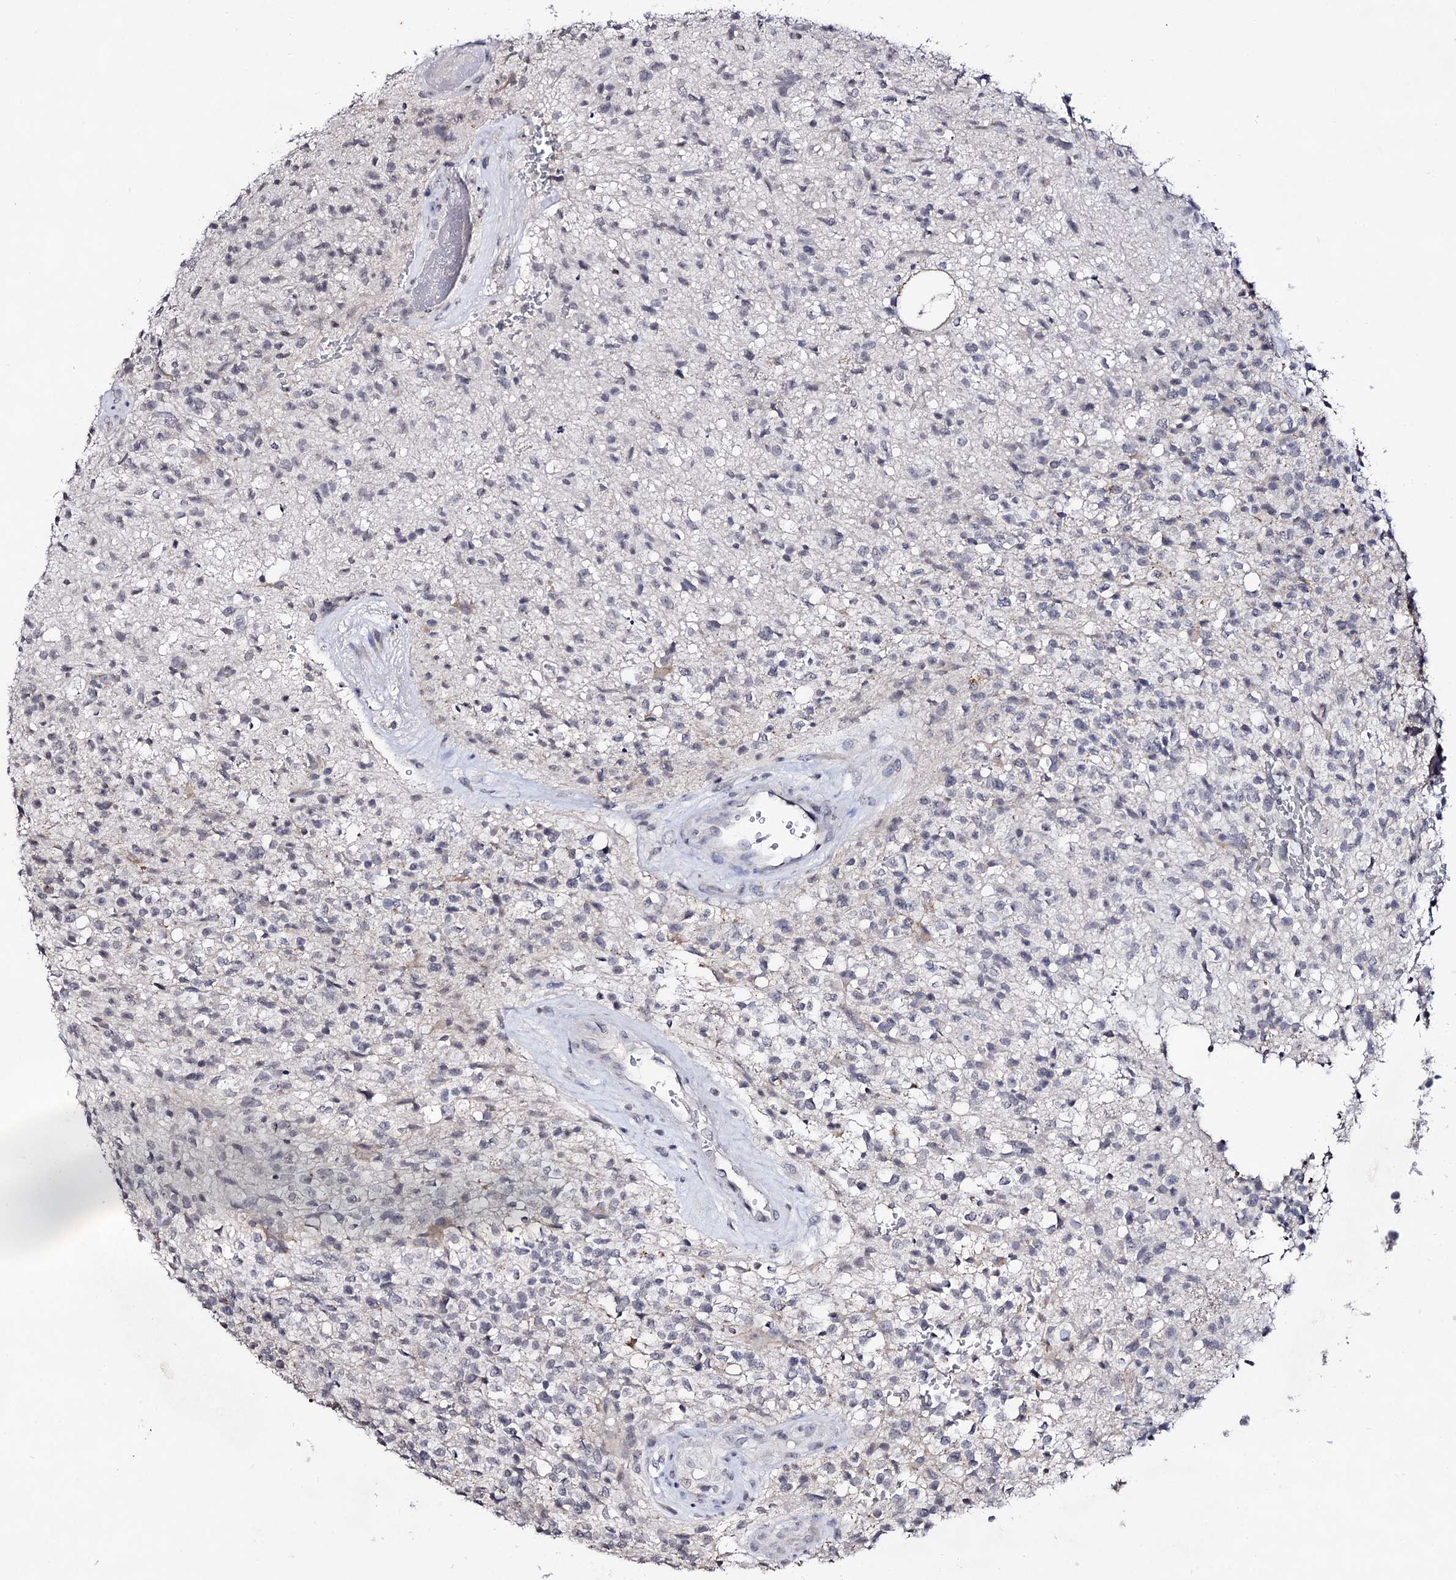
{"staining": {"intensity": "negative", "quantity": "none", "location": "none"}, "tissue": "glioma", "cell_type": "Tumor cells", "image_type": "cancer", "snomed": [{"axis": "morphology", "description": "Glioma, malignant, High grade"}, {"axis": "topography", "description": "Brain"}], "caption": "Immunohistochemistry (IHC) image of neoplastic tissue: malignant high-grade glioma stained with DAB (3,3'-diaminobenzidine) displays no significant protein positivity in tumor cells.", "gene": "PLIN1", "patient": {"sex": "male", "age": 56}}